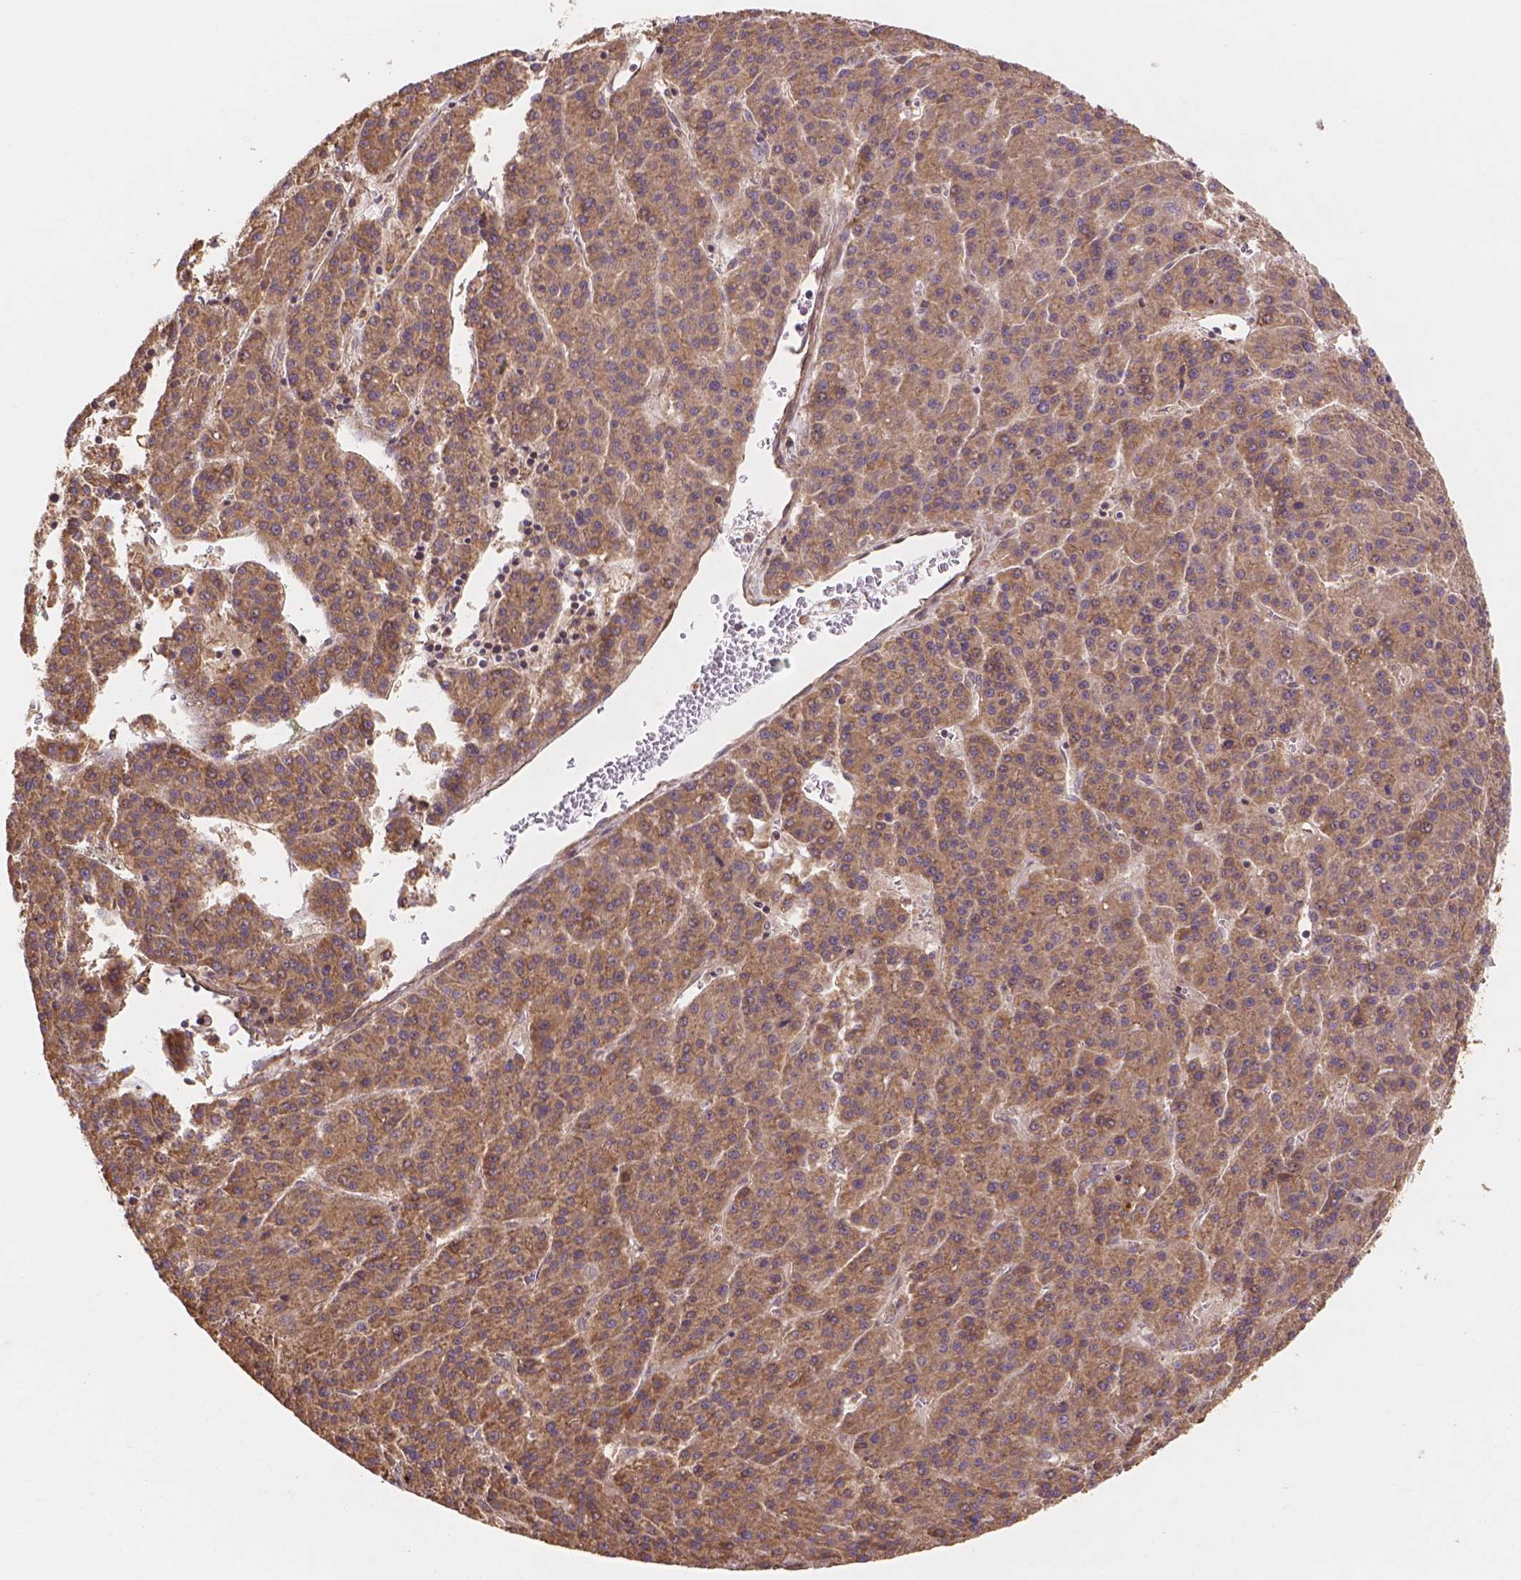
{"staining": {"intensity": "moderate", "quantity": ">75%", "location": "cytoplasmic/membranous"}, "tissue": "liver cancer", "cell_type": "Tumor cells", "image_type": "cancer", "snomed": [{"axis": "morphology", "description": "Carcinoma, Hepatocellular, NOS"}, {"axis": "topography", "description": "Liver"}], "caption": "Moderate cytoplasmic/membranous expression is appreciated in about >75% of tumor cells in liver cancer.", "gene": "TAB2", "patient": {"sex": "female", "age": 58}}